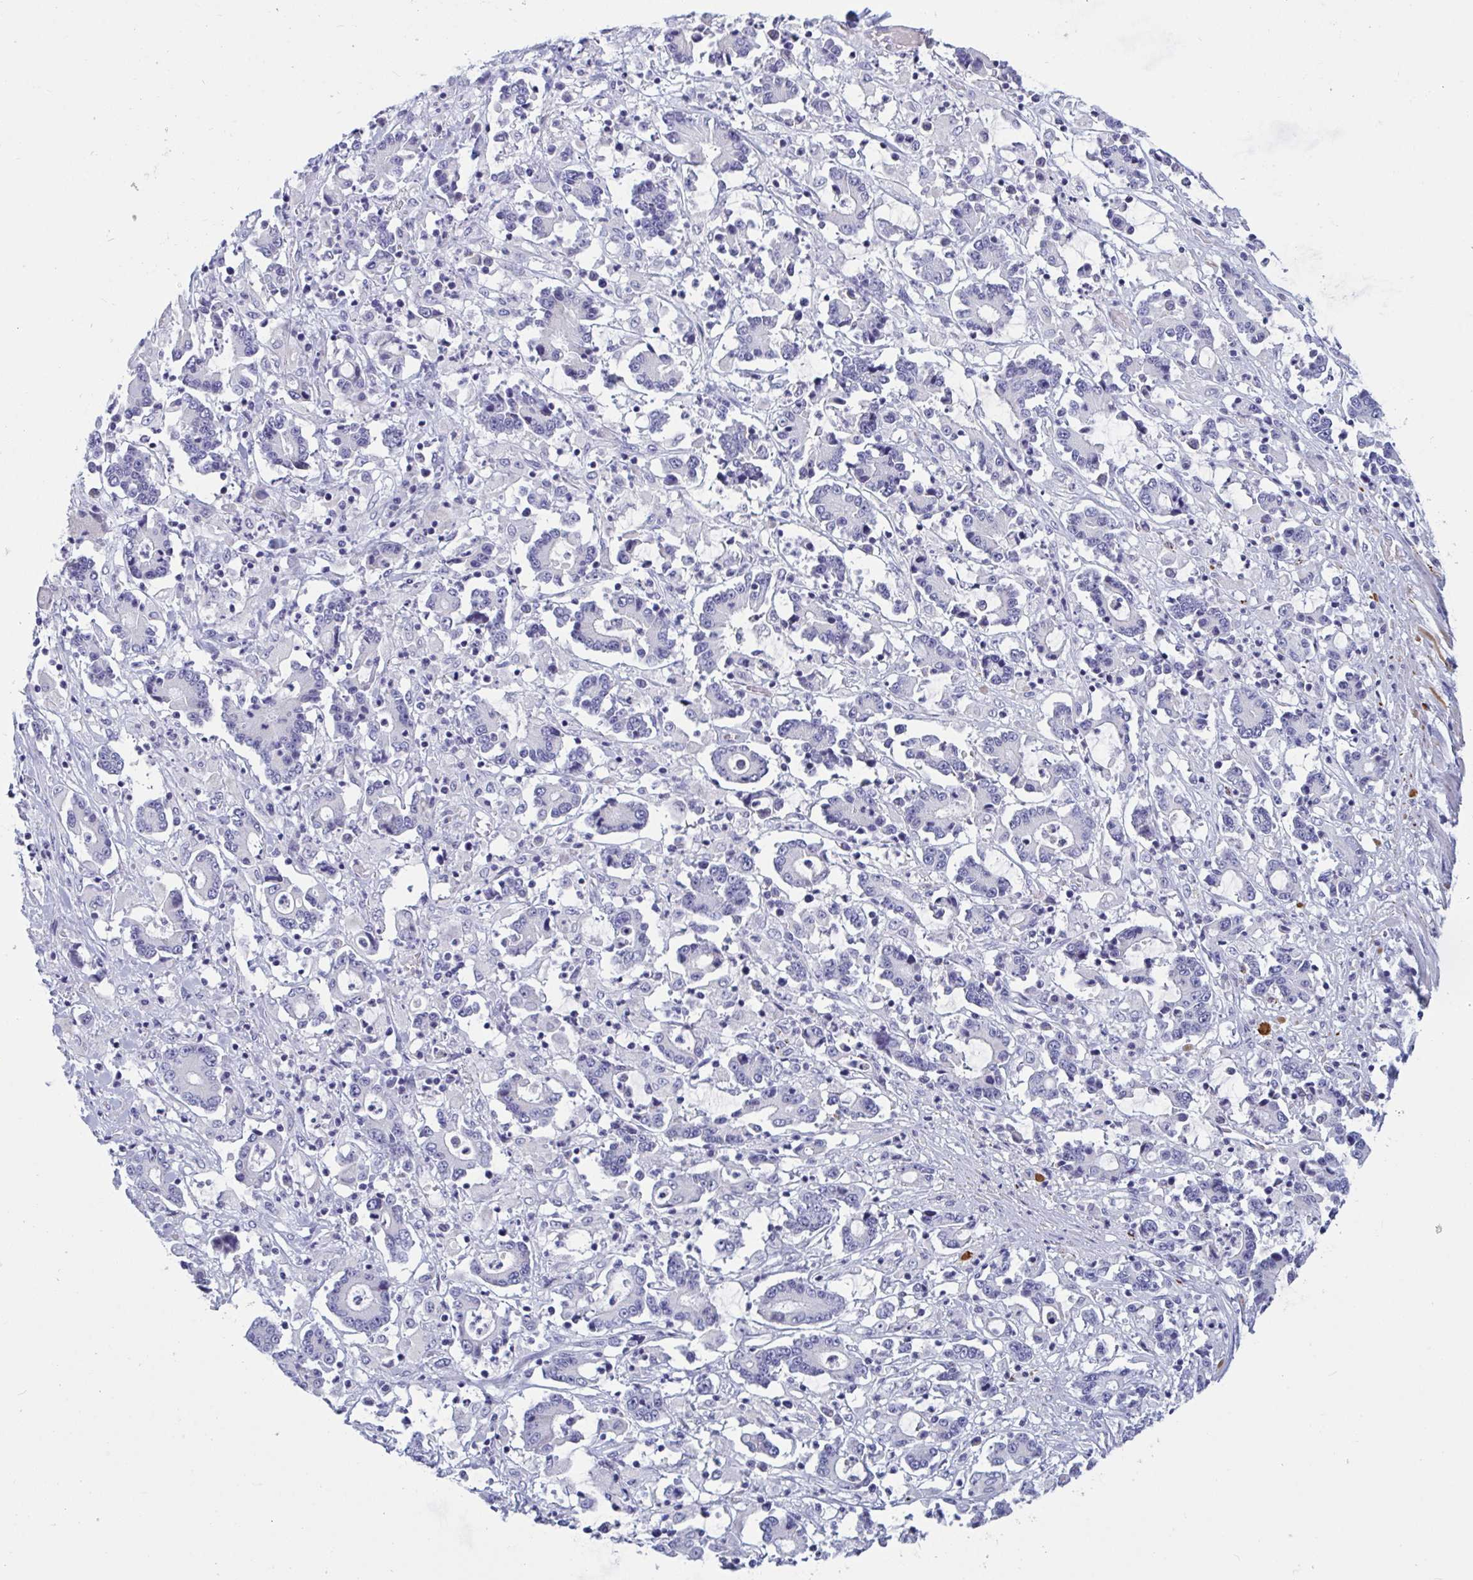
{"staining": {"intensity": "negative", "quantity": "none", "location": "none"}, "tissue": "stomach cancer", "cell_type": "Tumor cells", "image_type": "cancer", "snomed": [{"axis": "morphology", "description": "Adenocarcinoma, NOS"}, {"axis": "topography", "description": "Stomach, upper"}], "caption": "This is a image of IHC staining of stomach adenocarcinoma, which shows no expression in tumor cells. (DAB (3,3'-diaminobenzidine) immunohistochemistry with hematoxylin counter stain).", "gene": "OXLD1", "patient": {"sex": "male", "age": 68}}